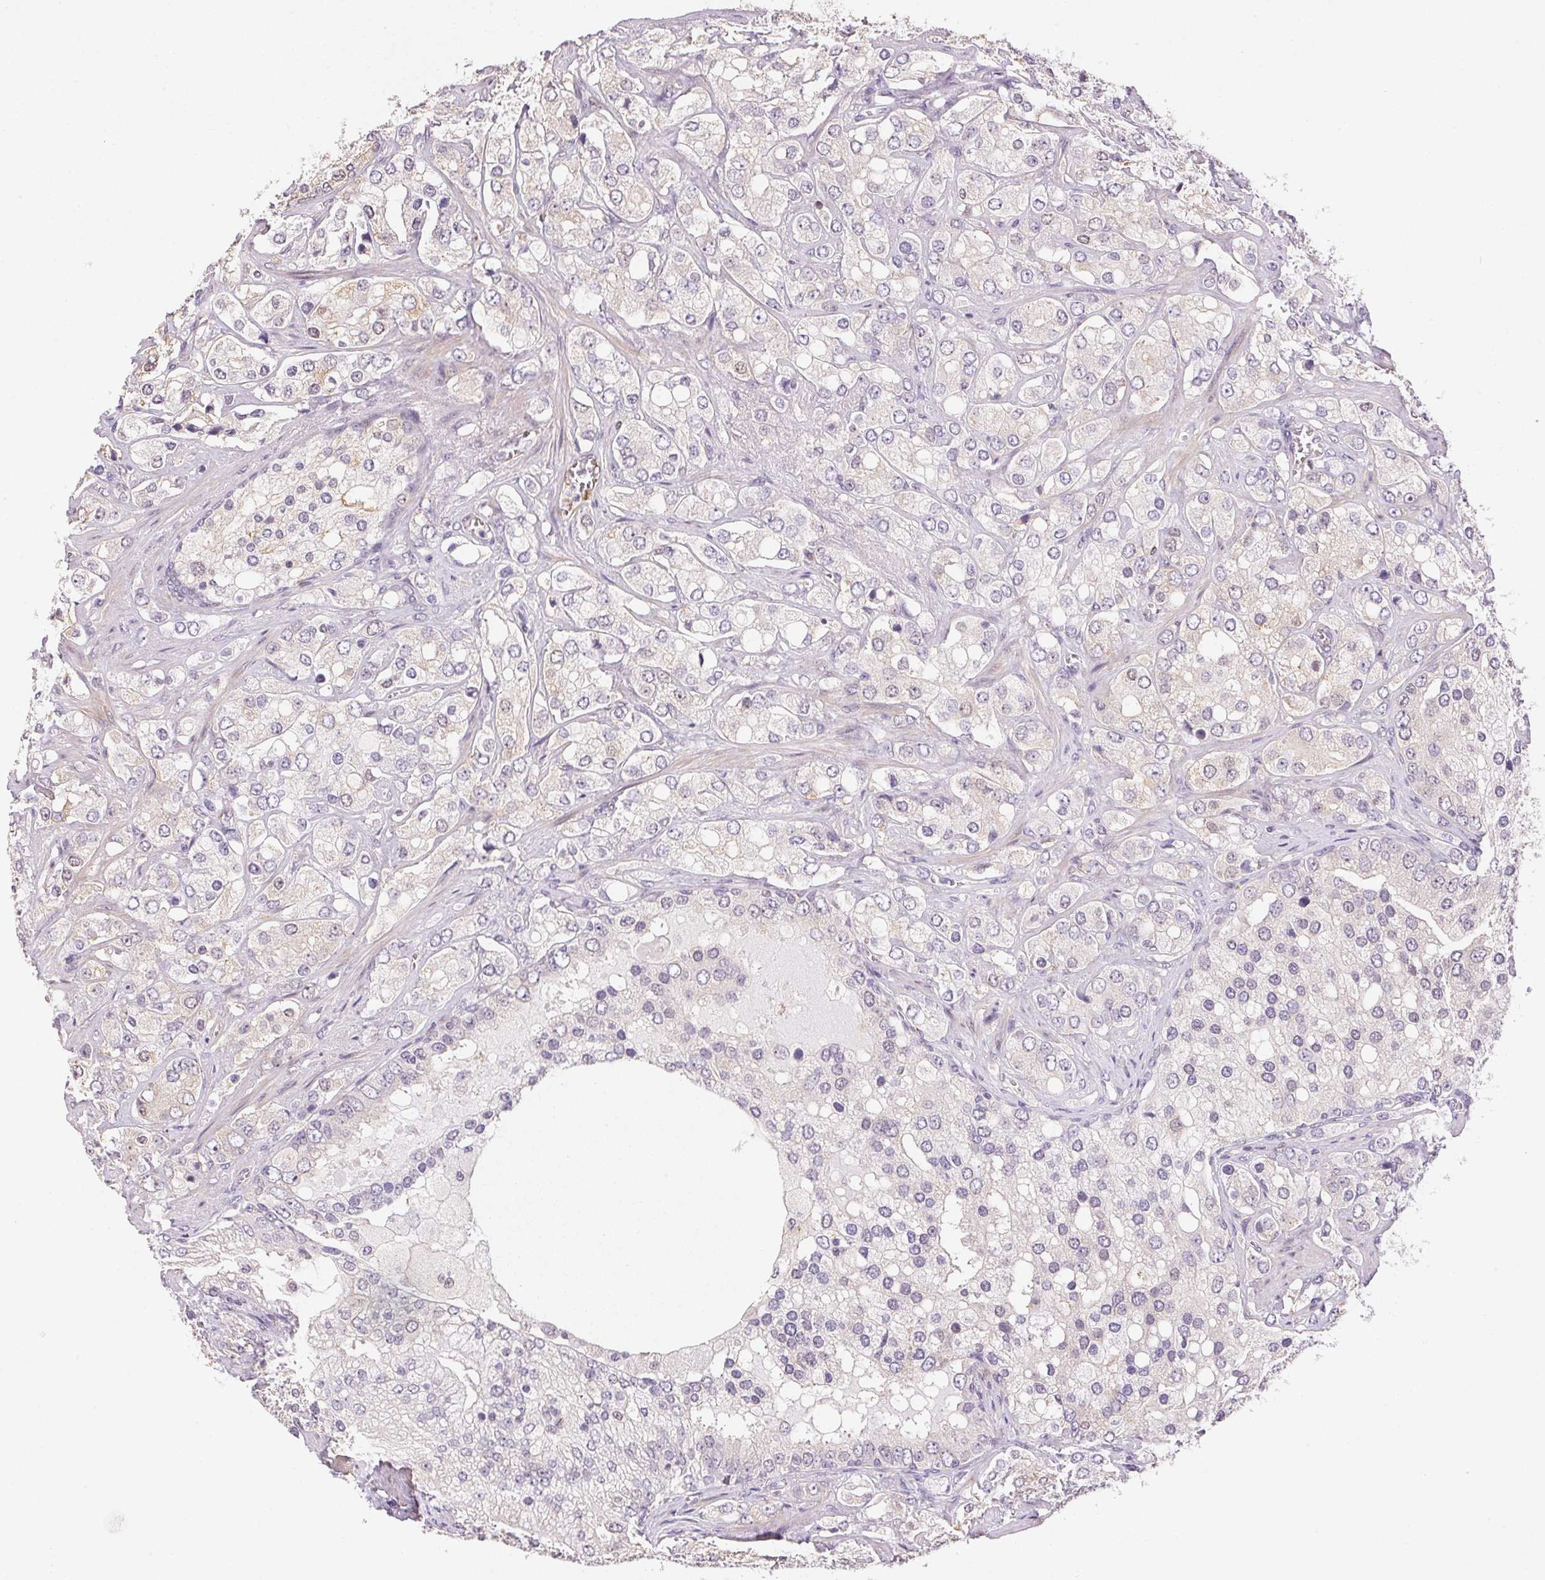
{"staining": {"intensity": "weak", "quantity": "<25%", "location": "nuclear"}, "tissue": "prostate cancer", "cell_type": "Tumor cells", "image_type": "cancer", "snomed": [{"axis": "morphology", "description": "Adenocarcinoma, High grade"}, {"axis": "topography", "description": "Prostate"}], "caption": "DAB immunohistochemical staining of human high-grade adenocarcinoma (prostate) reveals no significant expression in tumor cells. (Stains: DAB (3,3'-diaminobenzidine) immunohistochemistry with hematoxylin counter stain, Microscopy: brightfield microscopy at high magnification).", "gene": "GYG2", "patient": {"sex": "male", "age": 67}}